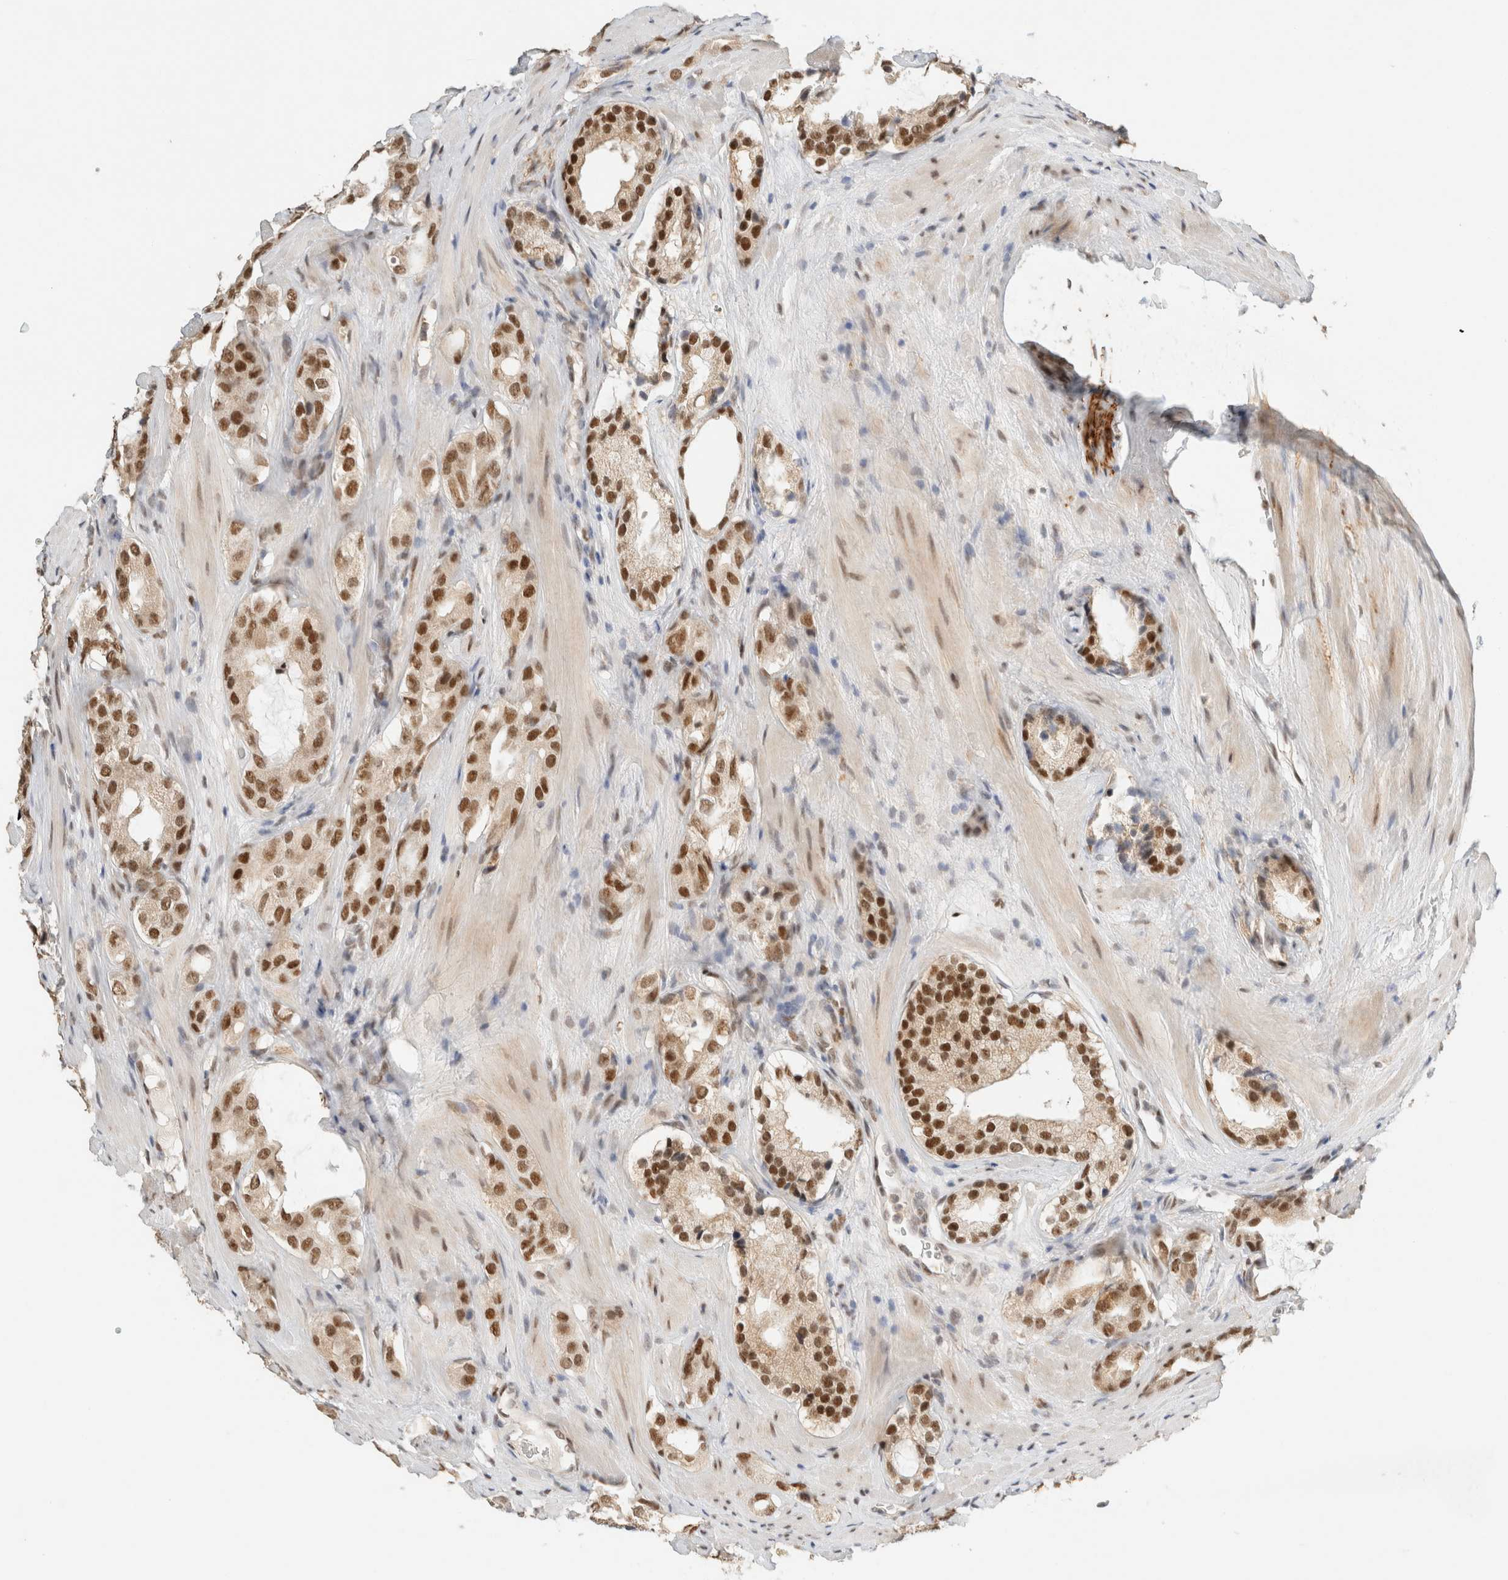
{"staining": {"intensity": "strong", "quantity": ">75%", "location": "nuclear"}, "tissue": "prostate cancer", "cell_type": "Tumor cells", "image_type": "cancer", "snomed": [{"axis": "morphology", "description": "Adenocarcinoma, High grade"}, {"axis": "topography", "description": "Prostate"}], "caption": "Protein expression by immunohistochemistry (IHC) reveals strong nuclear positivity in approximately >75% of tumor cells in prostate cancer (high-grade adenocarcinoma).", "gene": "ZNF768", "patient": {"sex": "male", "age": 63}}